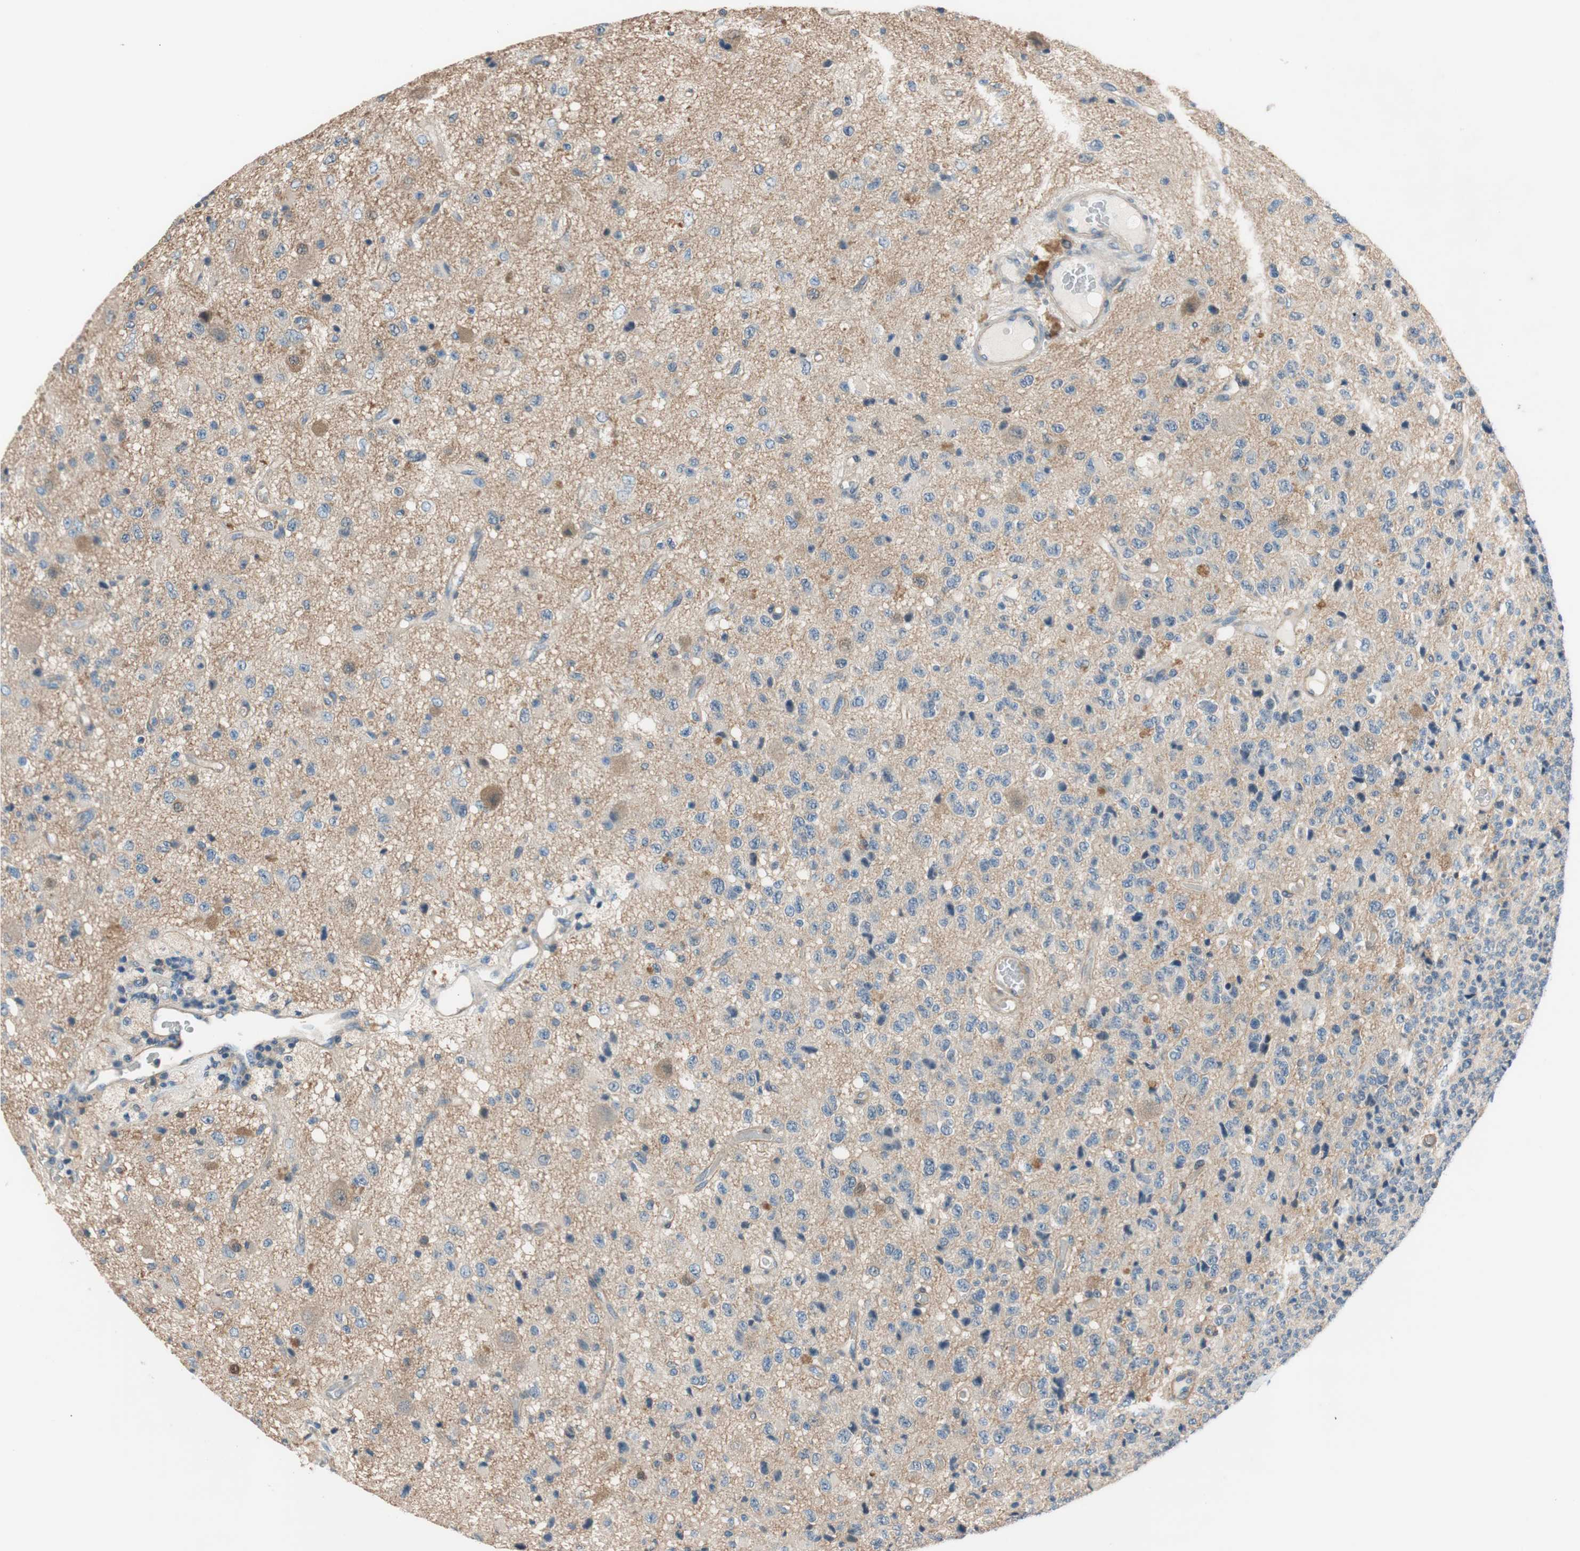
{"staining": {"intensity": "weak", "quantity": "<25%", "location": "cytoplasmic/membranous"}, "tissue": "glioma", "cell_type": "Tumor cells", "image_type": "cancer", "snomed": [{"axis": "morphology", "description": "Glioma, malignant, High grade"}, {"axis": "topography", "description": "pancreas cauda"}], "caption": "Immunohistochemistry of human malignant glioma (high-grade) demonstrates no positivity in tumor cells.", "gene": "CALML3", "patient": {"sex": "male", "age": 60}}